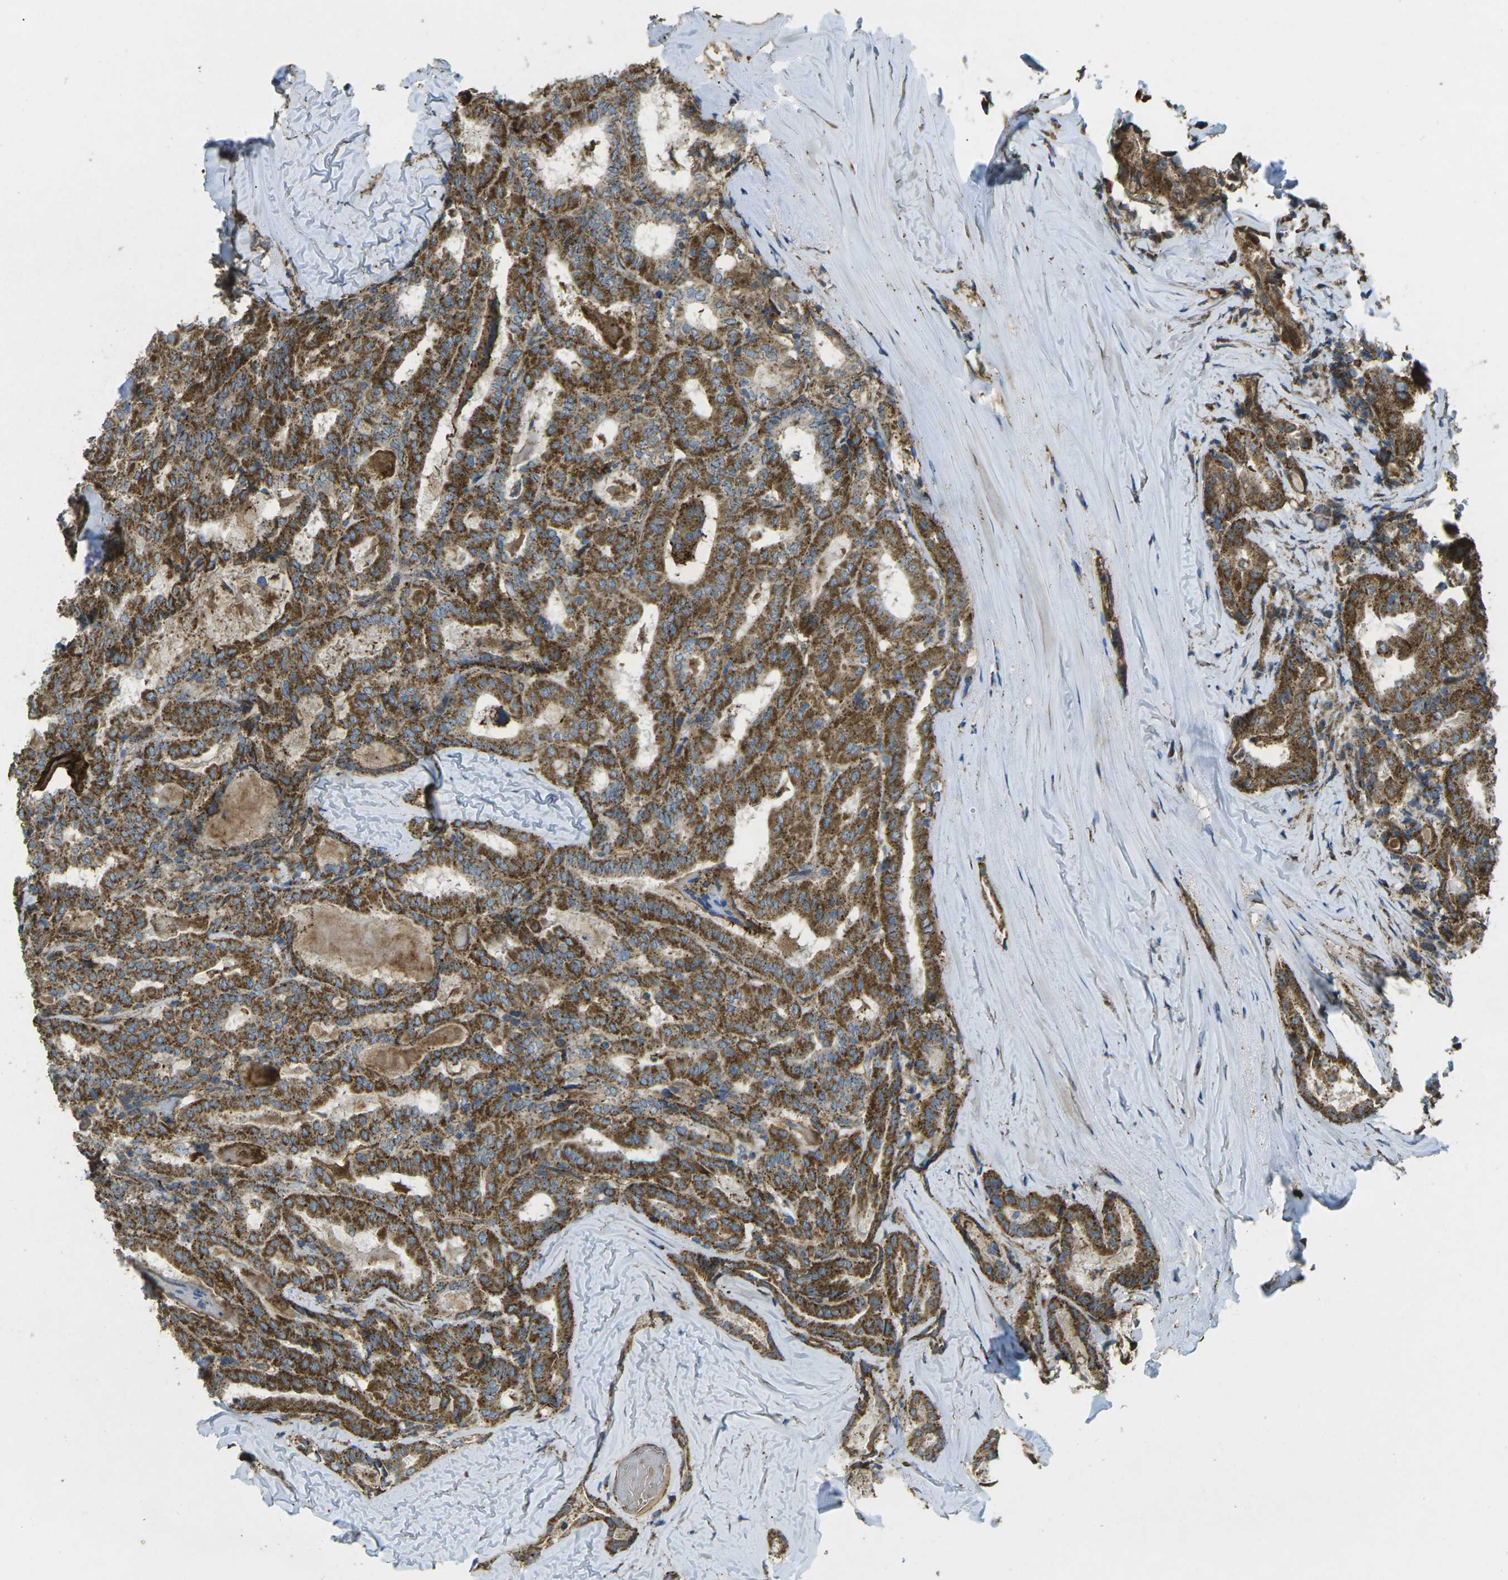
{"staining": {"intensity": "strong", "quantity": ">75%", "location": "cytoplasmic/membranous"}, "tissue": "thyroid cancer", "cell_type": "Tumor cells", "image_type": "cancer", "snomed": [{"axis": "morphology", "description": "Papillary adenocarcinoma, NOS"}, {"axis": "topography", "description": "Thyroid gland"}], "caption": "Immunohistochemical staining of thyroid cancer (papillary adenocarcinoma) displays high levels of strong cytoplasmic/membranous staining in approximately >75% of tumor cells.", "gene": "CHMP3", "patient": {"sex": "female", "age": 42}}